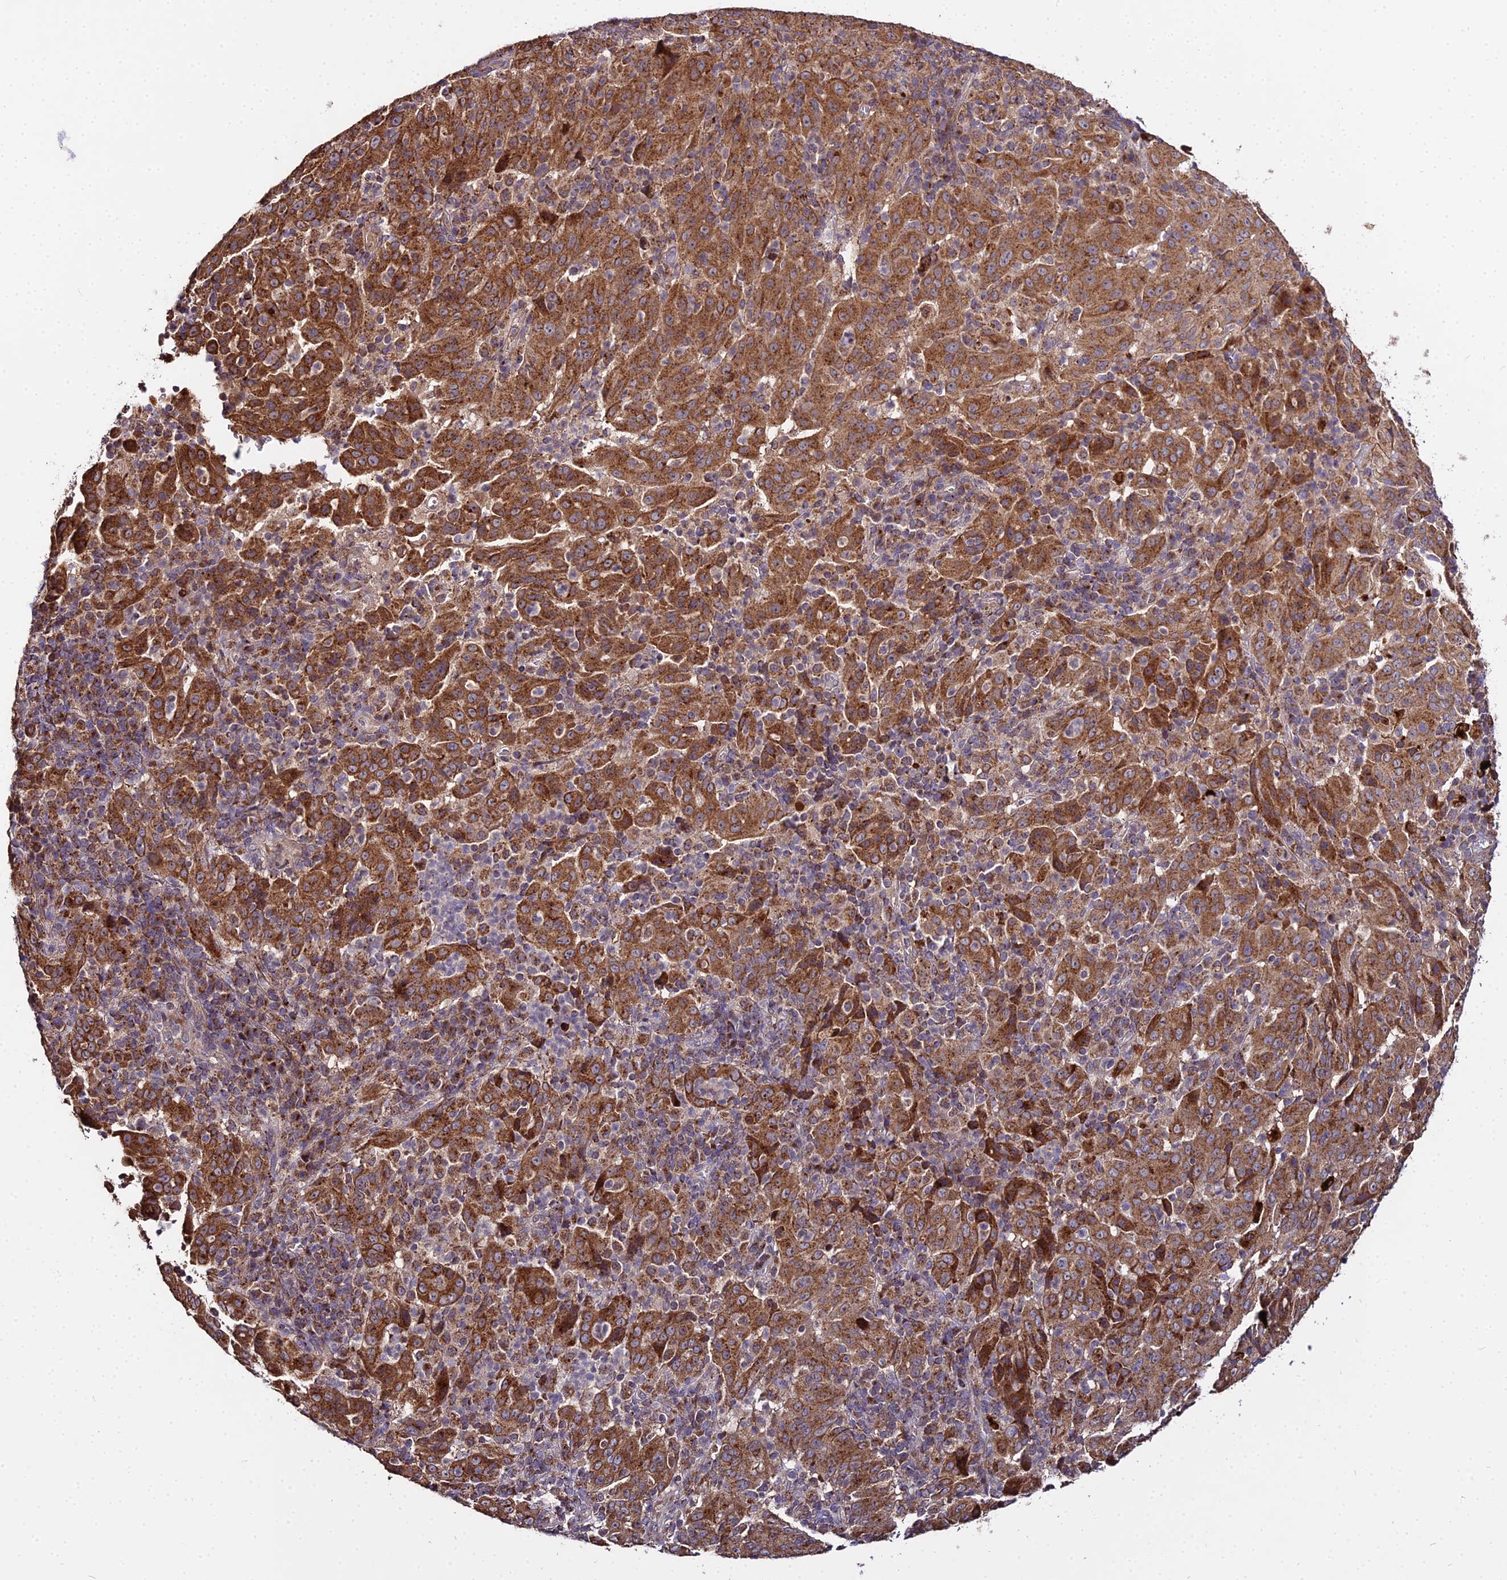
{"staining": {"intensity": "strong", "quantity": ">75%", "location": "cytoplasmic/membranous"}, "tissue": "pancreatic cancer", "cell_type": "Tumor cells", "image_type": "cancer", "snomed": [{"axis": "morphology", "description": "Adenocarcinoma, NOS"}, {"axis": "topography", "description": "Pancreas"}], "caption": "Immunohistochemical staining of human pancreatic cancer demonstrates high levels of strong cytoplasmic/membranous protein expression in about >75% of tumor cells. The staining was performed using DAB (3,3'-diaminobenzidine) to visualize the protein expression in brown, while the nuclei were stained in blue with hematoxylin (Magnification: 20x).", "gene": "PEX19", "patient": {"sex": "male", "age": 63}}